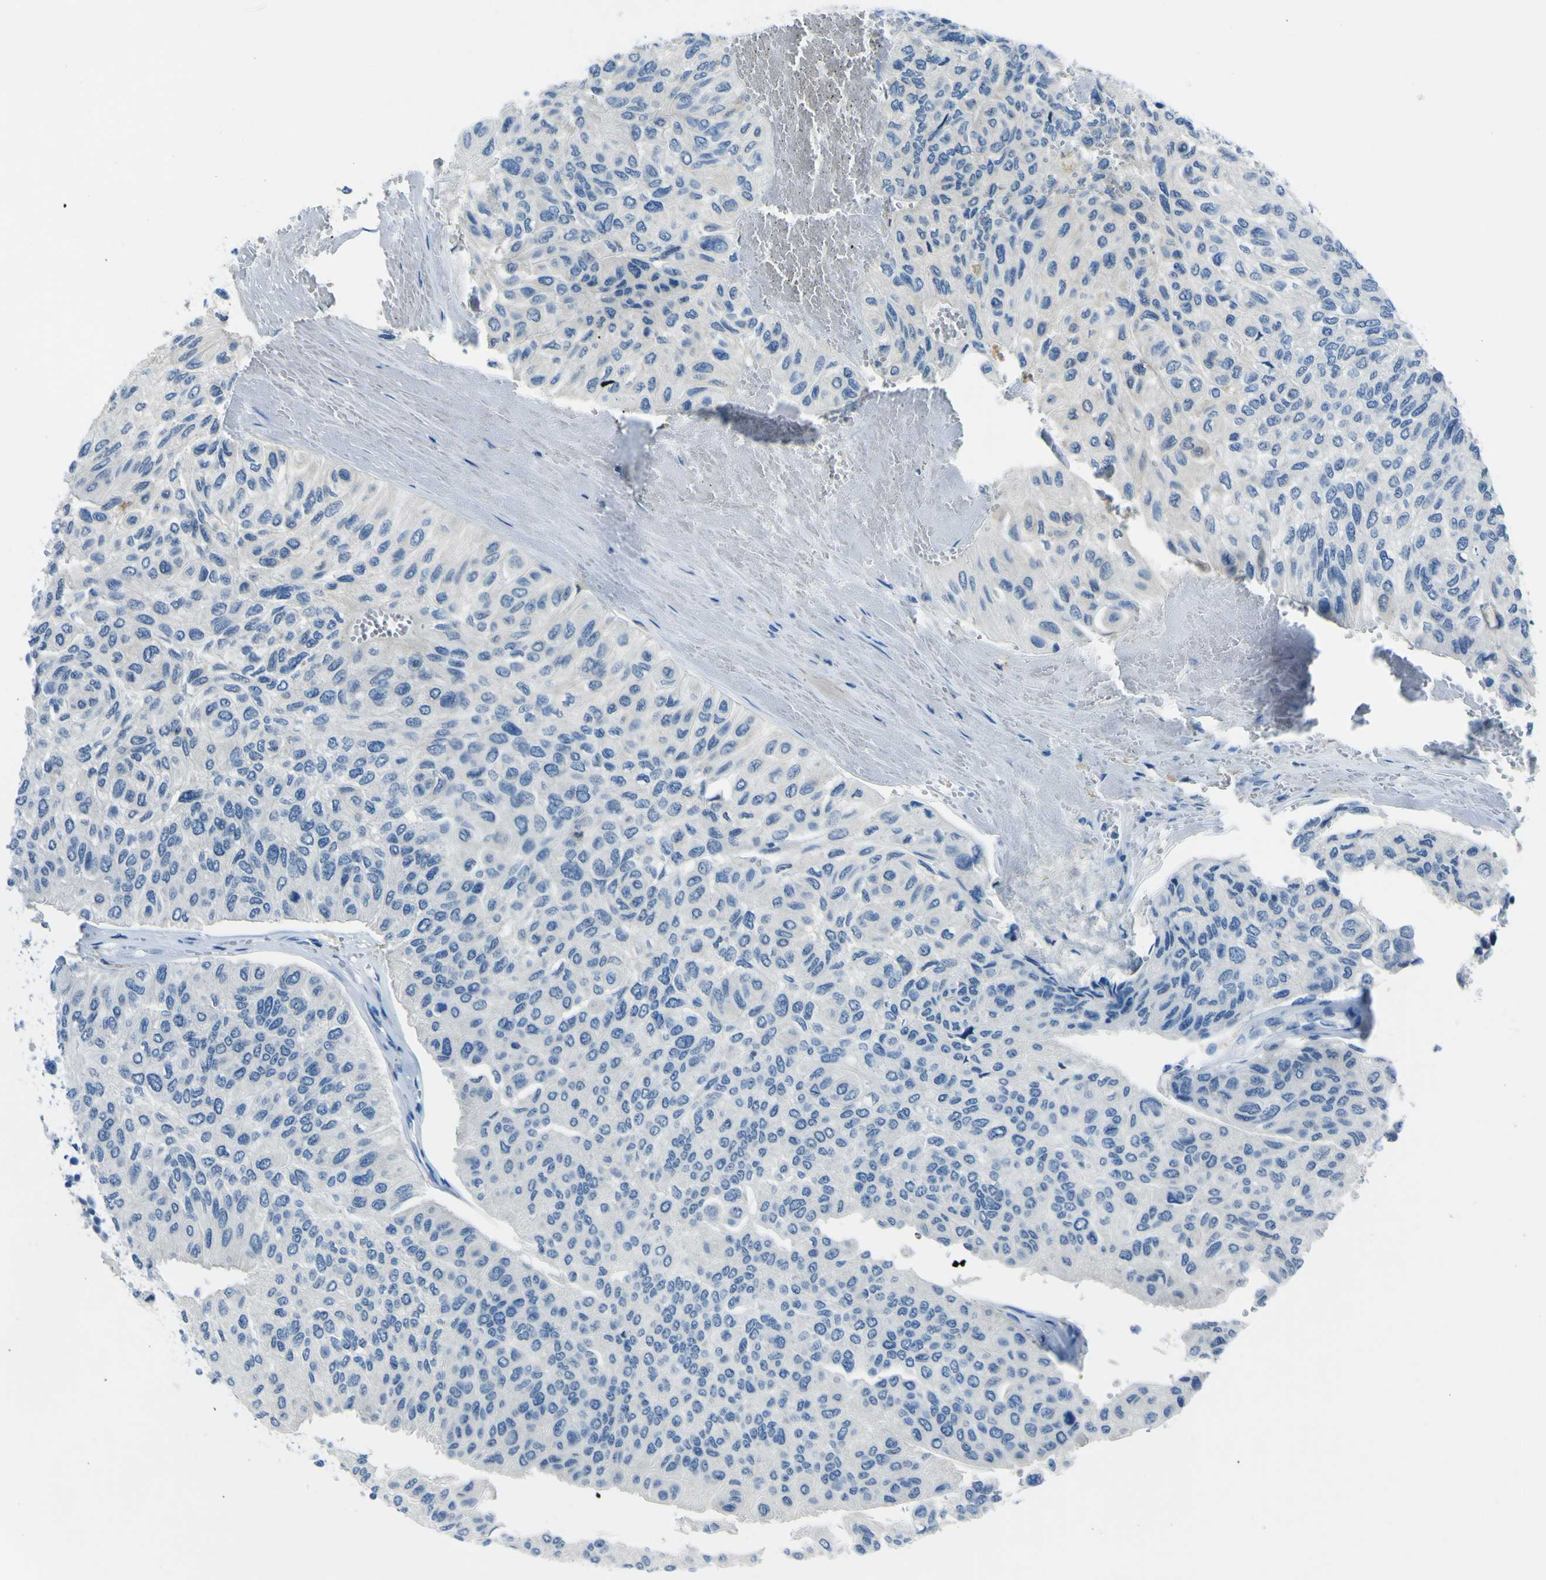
{"staining": {"intensity": "negative", "quantity": "none", "location": "none"}, "tissue": "urothelial cancer", "cell_type": "Tumor cells", "image_type": "cancer", "snomed": [{"axis": "morphology", "description": "Urothelial carcinoma, High grade"}, {"axis": "topography", "description": "Urinary bladder"}], "caption": "Tumor cells are negative for brown protein staining in urothelial cancer. The staining is performed using DAB (3,3'-diaminobenzidine) brown chromogen with nuclei counter-stained in using hematoxylin.", "gene": "PHKG1", "patient": {"sex": "male", "age": 66}}